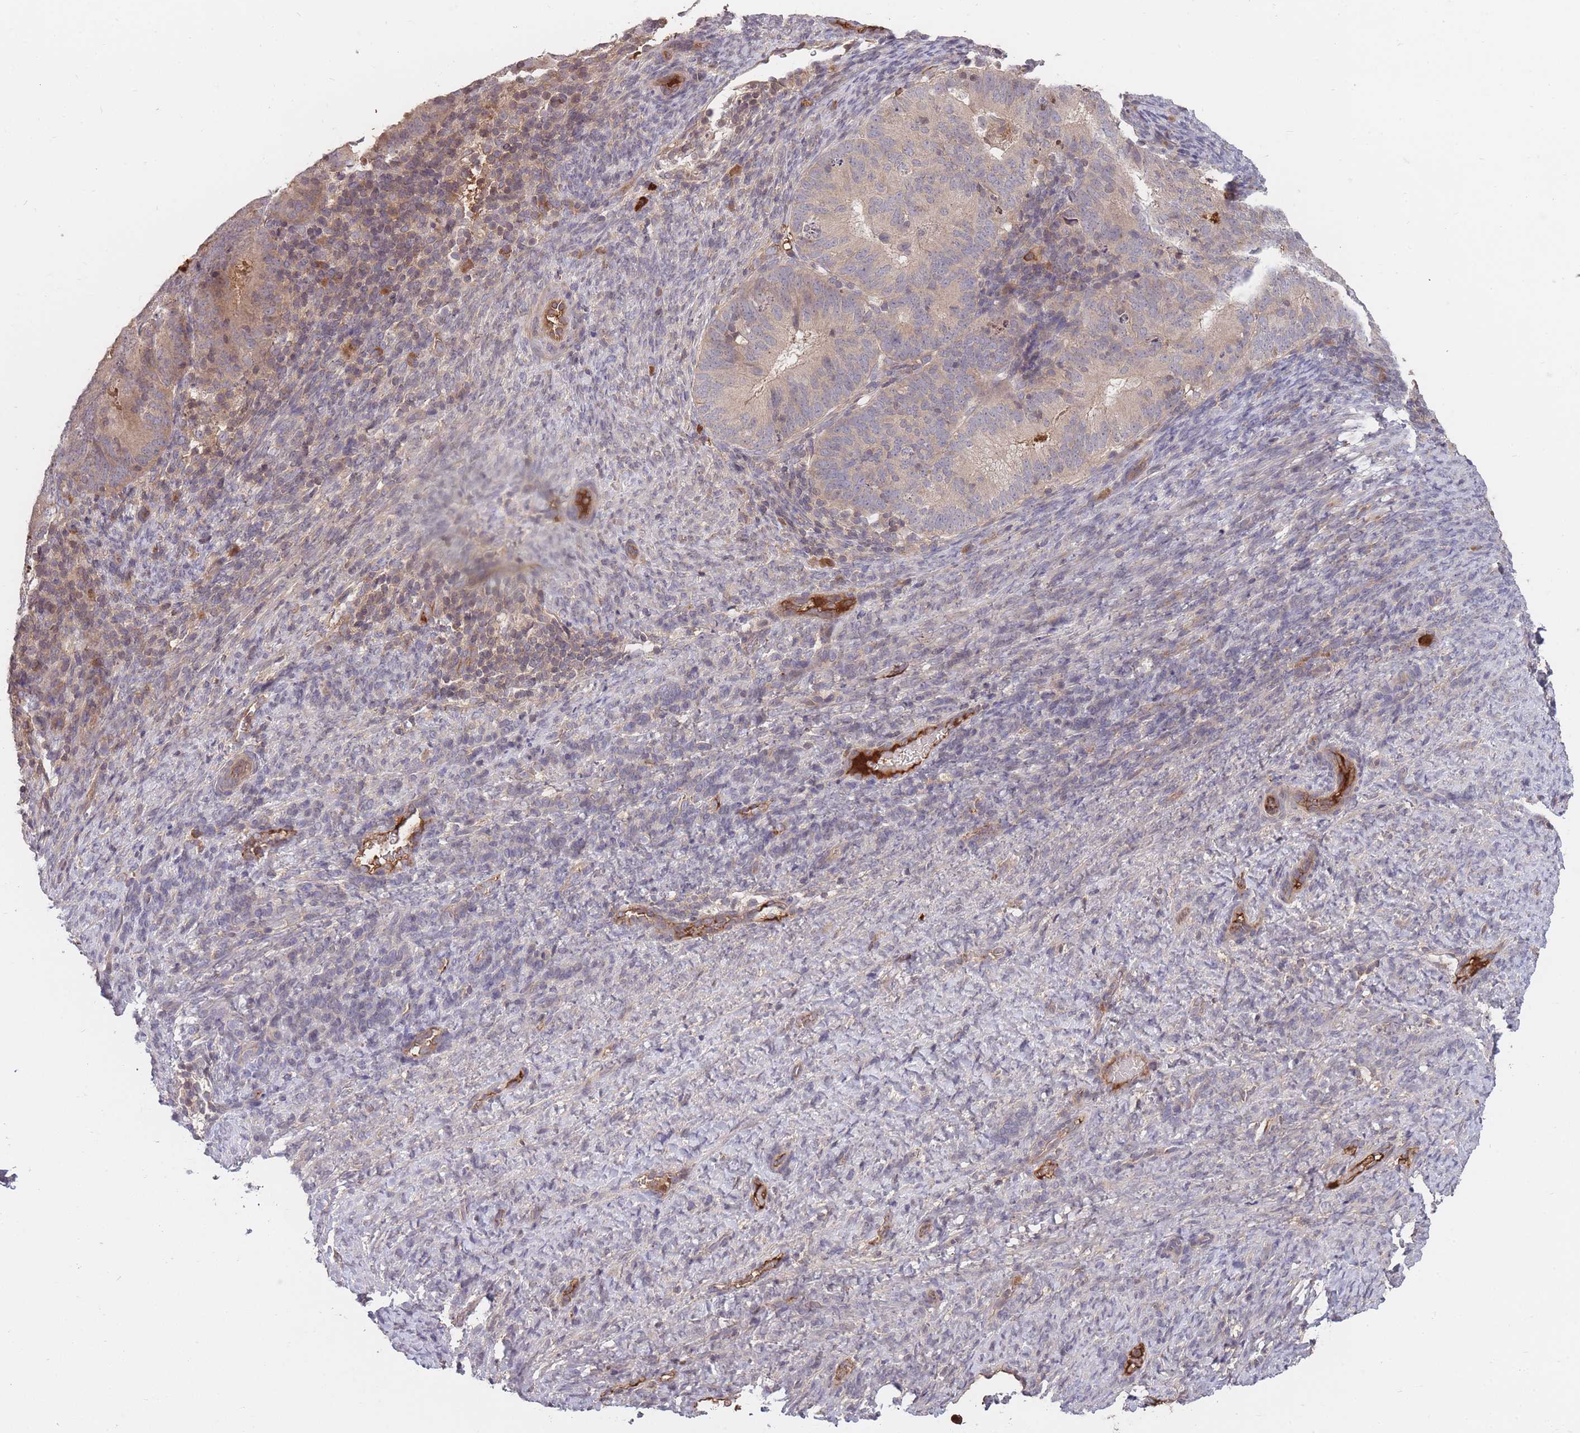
{"staining": {"intensity": "weak", "quantity": "25%-75%", "location": "cytoplasmic/membranous"}, "tissue": "endometrial cancer", "cell_type": "Tumor cells", "image_type": "cancer", "snomed": [{"axis": "morphology", "description": "Adenocarcinoma, NOS"}, {"axis": "topography", "description": "Endometrium"}], "caption": "A brown stain highlights weak cytoplasmic/membranous staining of a protein in human endometrial cancer (adenocarcinoma) tumor cells.", "gene": "RALGDS", "patient": {"sex": "female", "age": 70}}